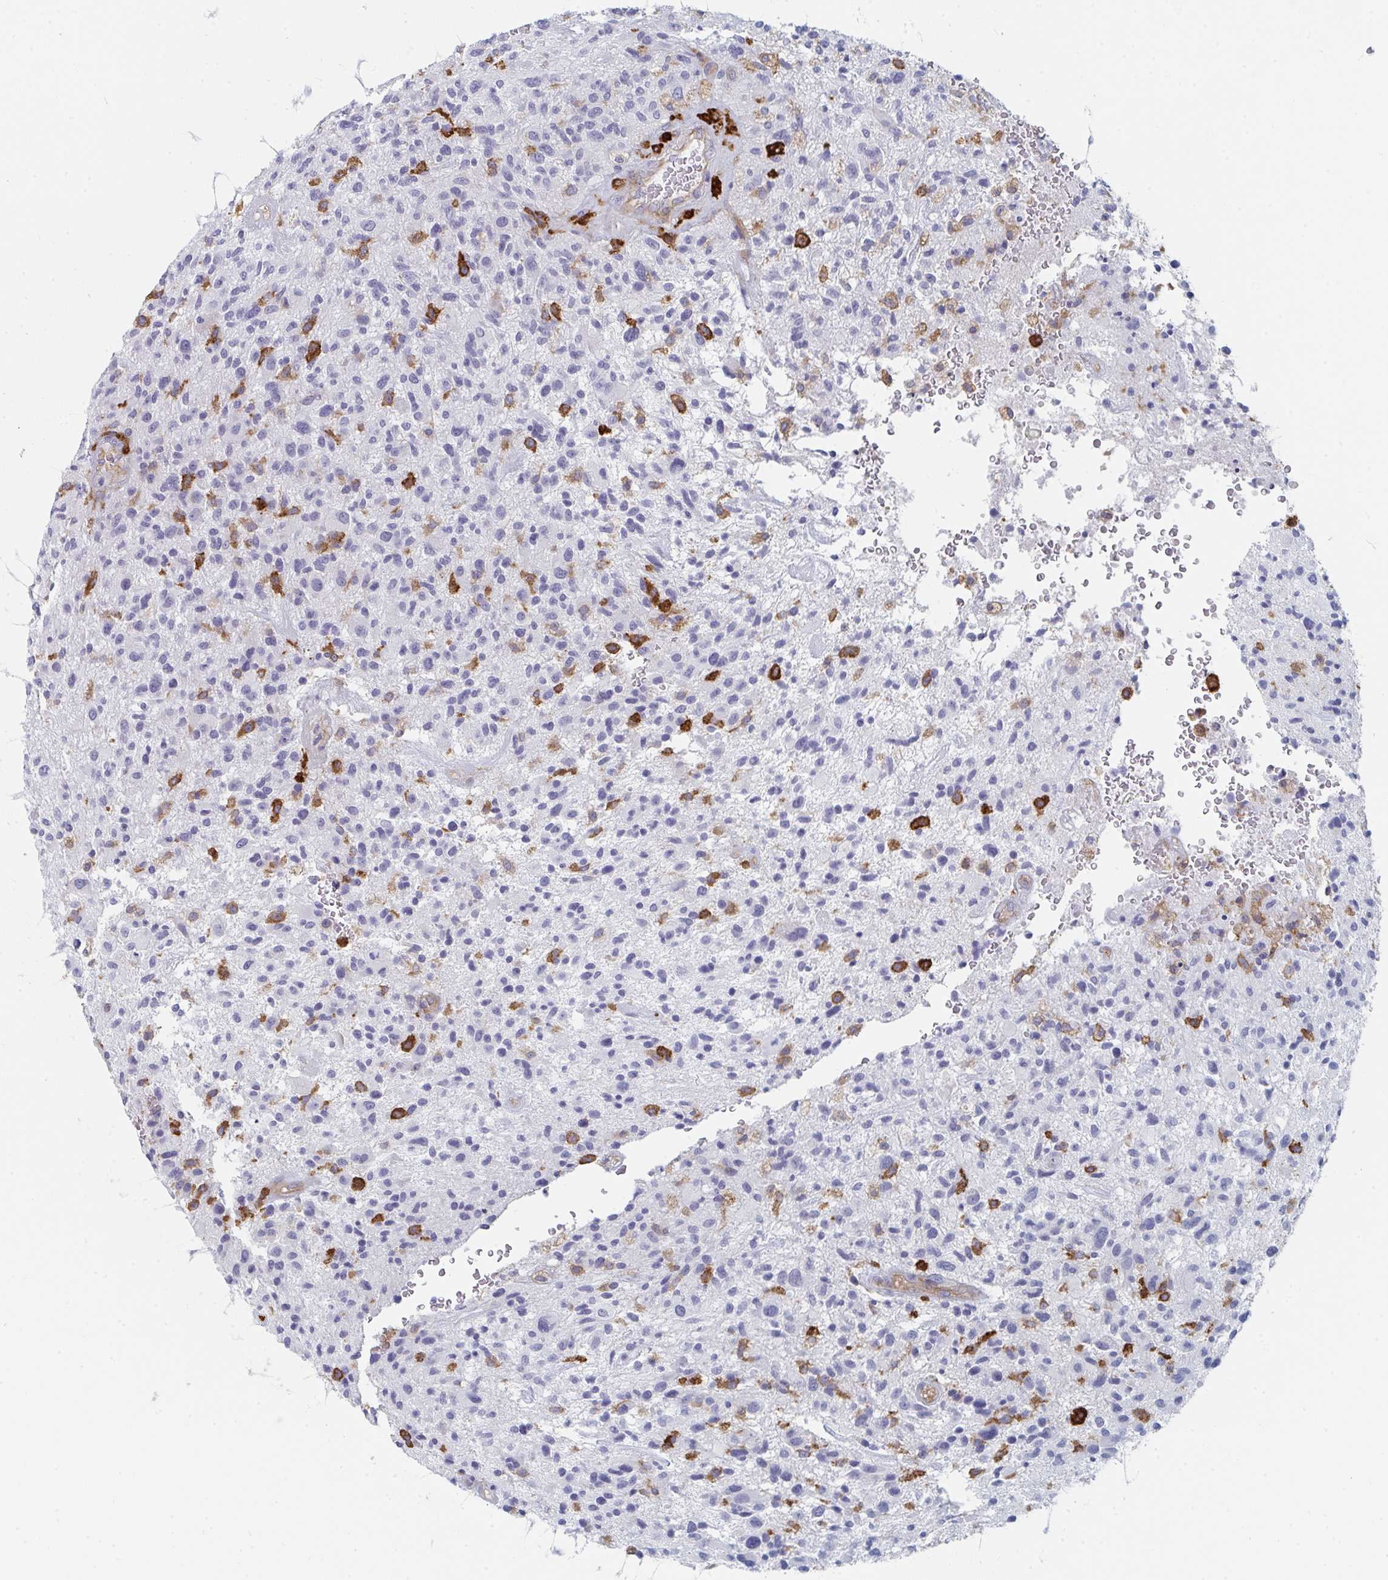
{"staining": {"intensity": "negative", "quantity": "none", "location": "none"}, "tissue": "glioma", "cell_type": "Tumor cells", "image_type": "cancer", "snomed": [{"axis": "morphology", "description": "Glioma, malignant, High grade"}, {"axis": "topography", "description": "Brain"}], "caption": "Tumor cells are negative for brown protein staining in glioma.", "gene": "DAB2", "patient": {"sex": "male", "age": 47}}